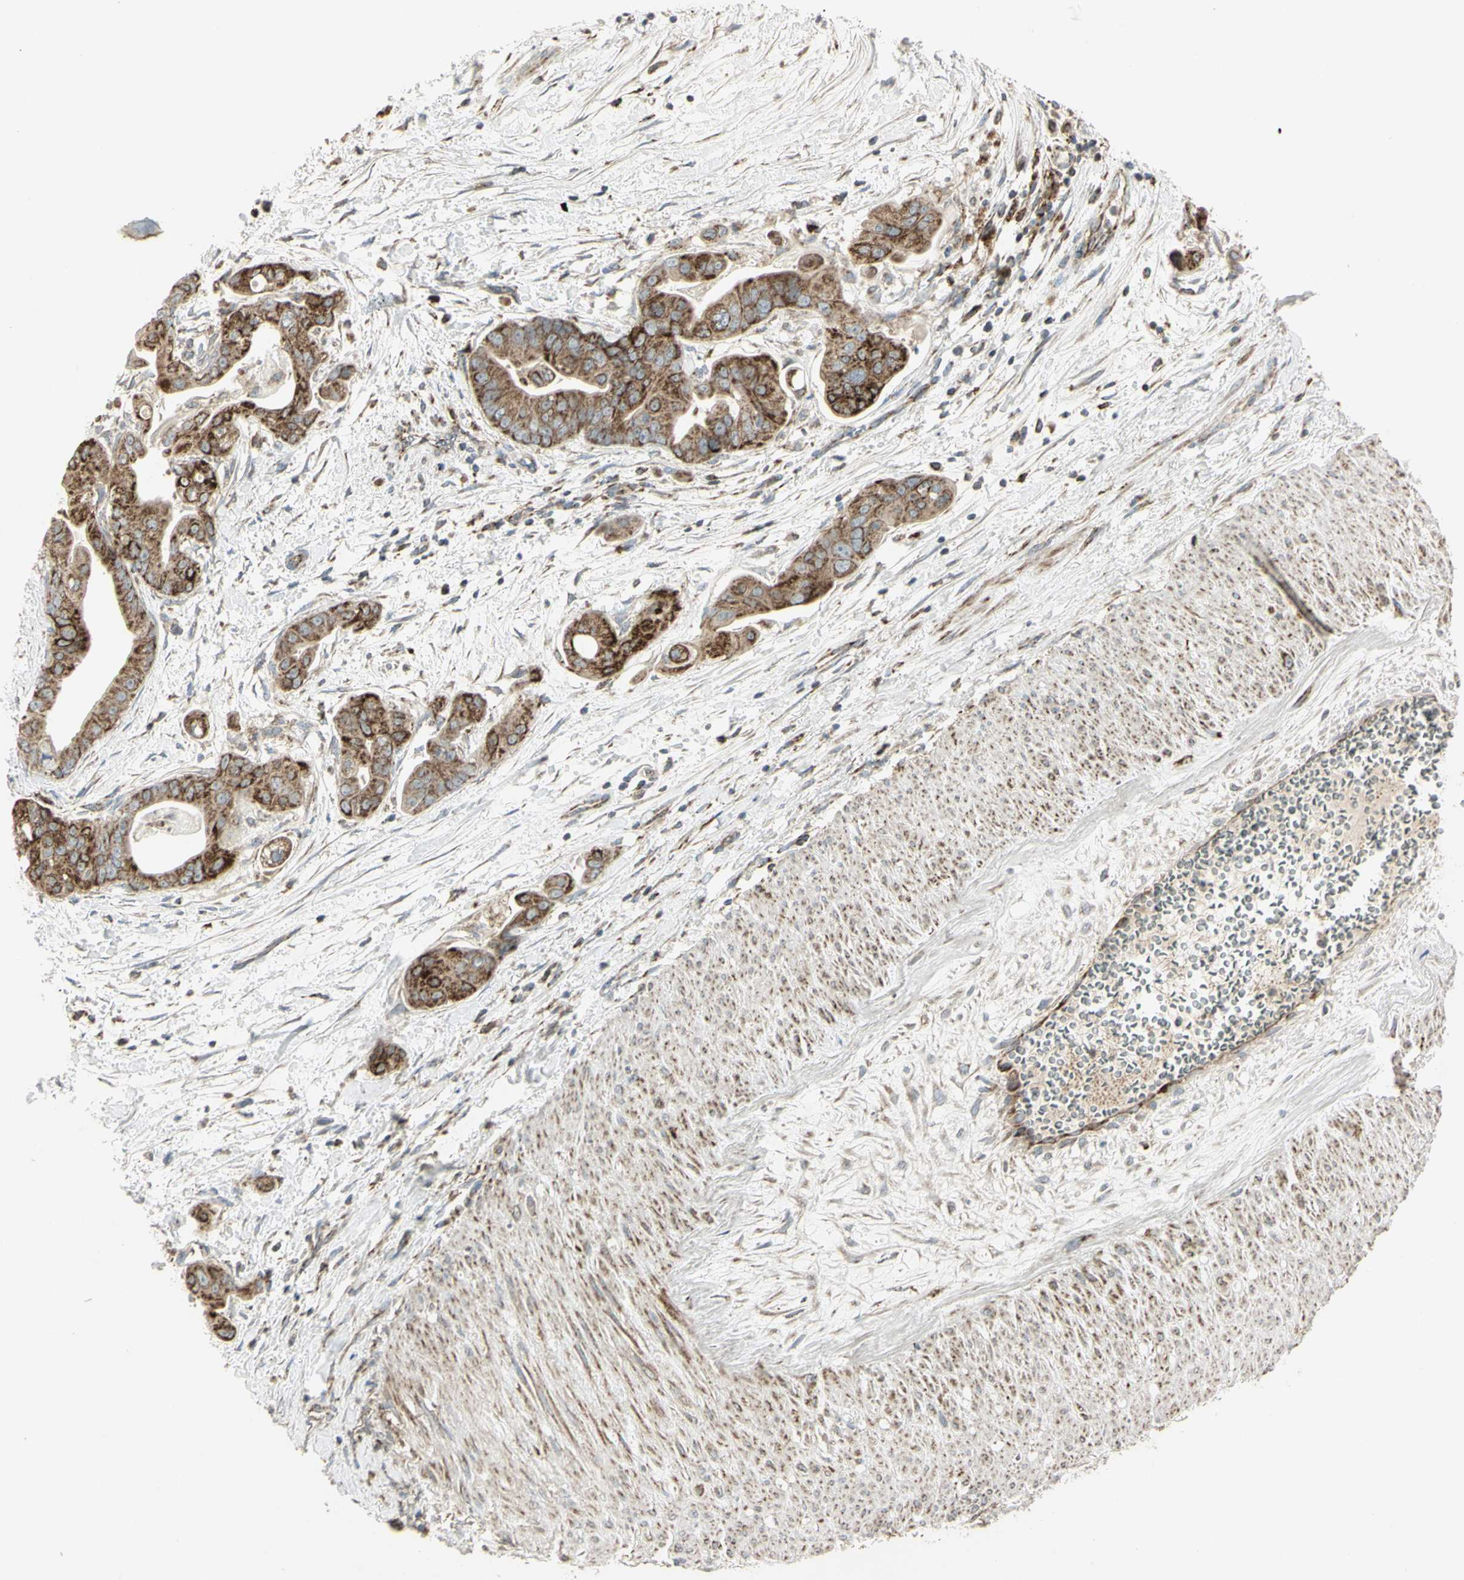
{"staining": {"intensity": "strong", "quantity": ">75%", "location": "cytoplasmic/membranous"}, "tissue": "pancreatic cancer", "cell_type": "Tumor cells", "image_type": "cancer", "snomed": [{"axis": "morphology", "description": "Adenocarcinoma, NOS"}, {"axis": "topography", "description": "Pancreas"}], "caption": "Immunohistochemical staining of human pancreatic cancer exhibits high levels of strong cytoplasmic/membranous staining in approximately >75% of tumor cells.", "gene": "CYB5R1", "patient": {"sex": "female", "age": 75}}